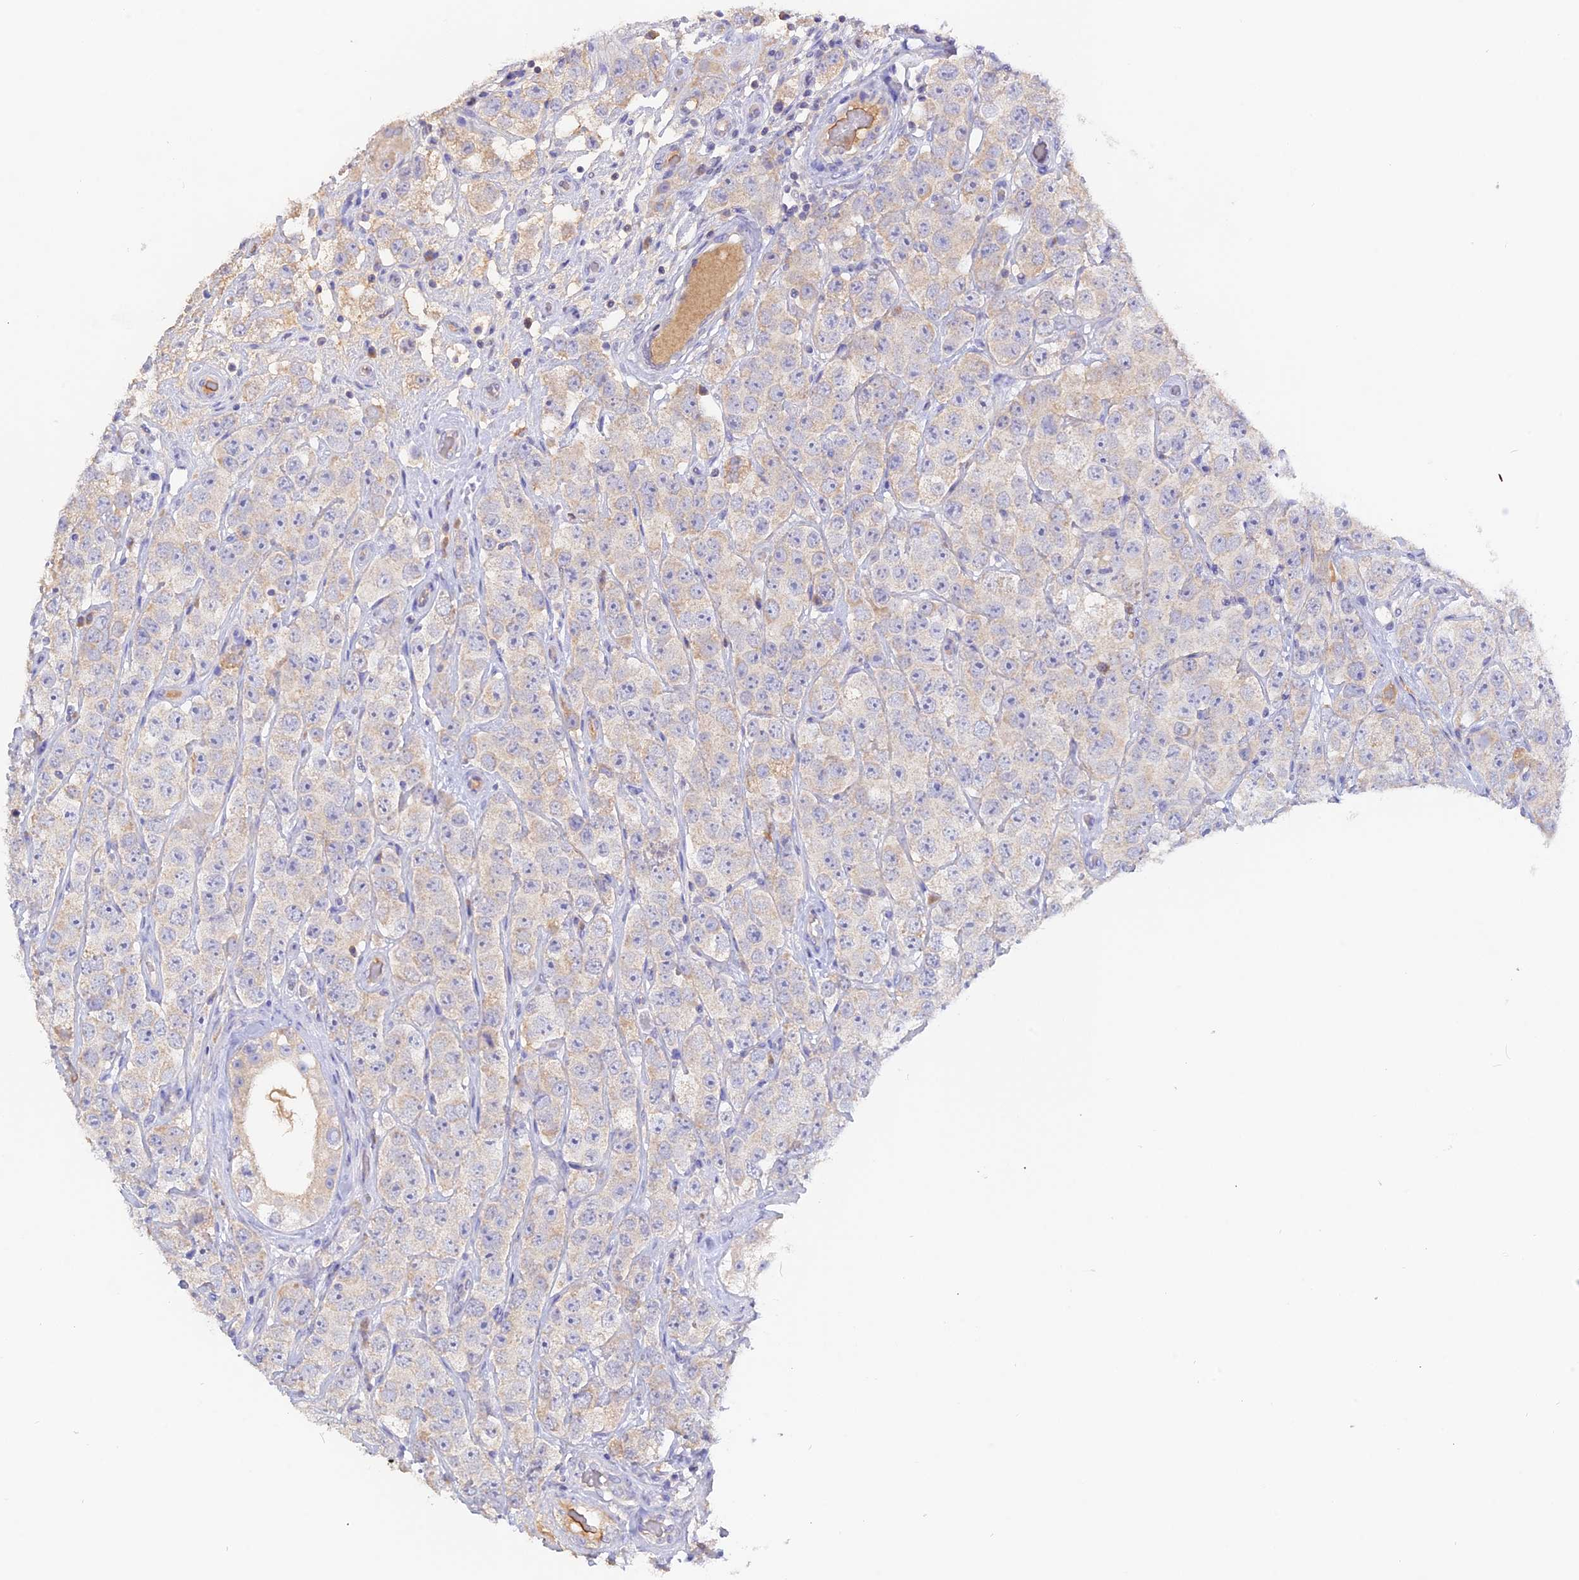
{"staining": {"intensity": "negative", "quantity": "none", "location": "none"}, "tissue": "testis cancer", "cell_type": "Tumor cells", "image_type": "cancer", "snomed": [{"axis": "morphology", "description": "Seminoma, NOS"}, {"axis": "topography", "description": "Testis"}], "caption": "High power microscopy histopathology image of an immunohistochemistry micrograph of testis cancer (seminoma), revealing no significant positivity in tumor cells.", "gene": "ADGRA1", "patient": {"sex": "male", "age": 28}}